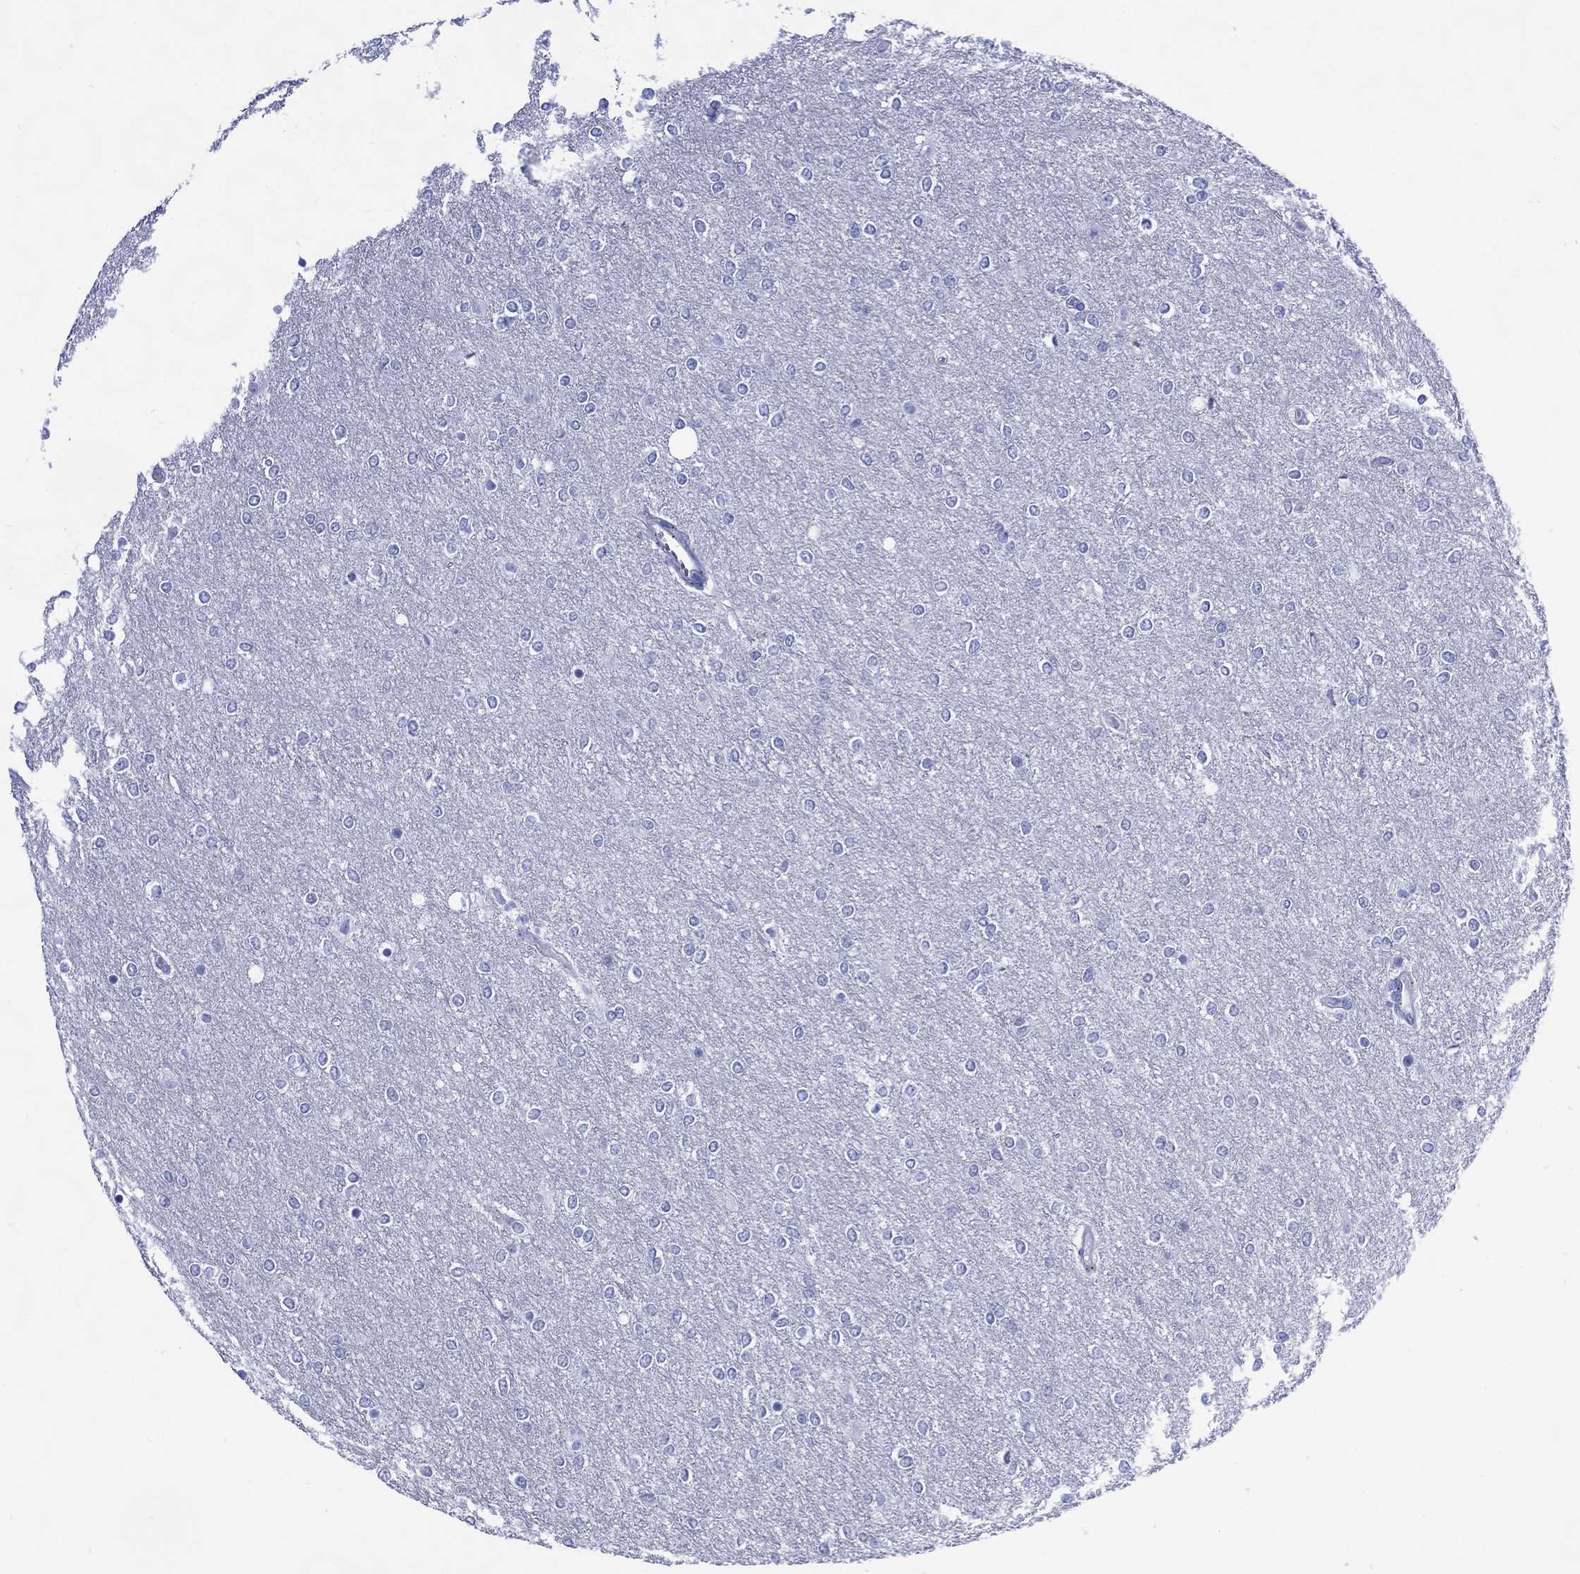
{"staining": {"intensity": "negative", "quantity": "none", "location": "none"}, "tissue": "glioma", "cell_type": "Tumor cells", "image_type": "cancer", "snomed": [{"axis": "morphology", "description": "Glioma, malignant, High grade"}, {"axis": "topography", "description": "Brain"}], "caption": "IHC micrograph of neoplastic tissue: malignant high-grade glioma stained with DAB (3,3'-diaminobenzidine) exhibits no significant protein positivity in tumor cells.", "gene": "SHCBP1L", "patient": {"sex": "female", "age": 61}}